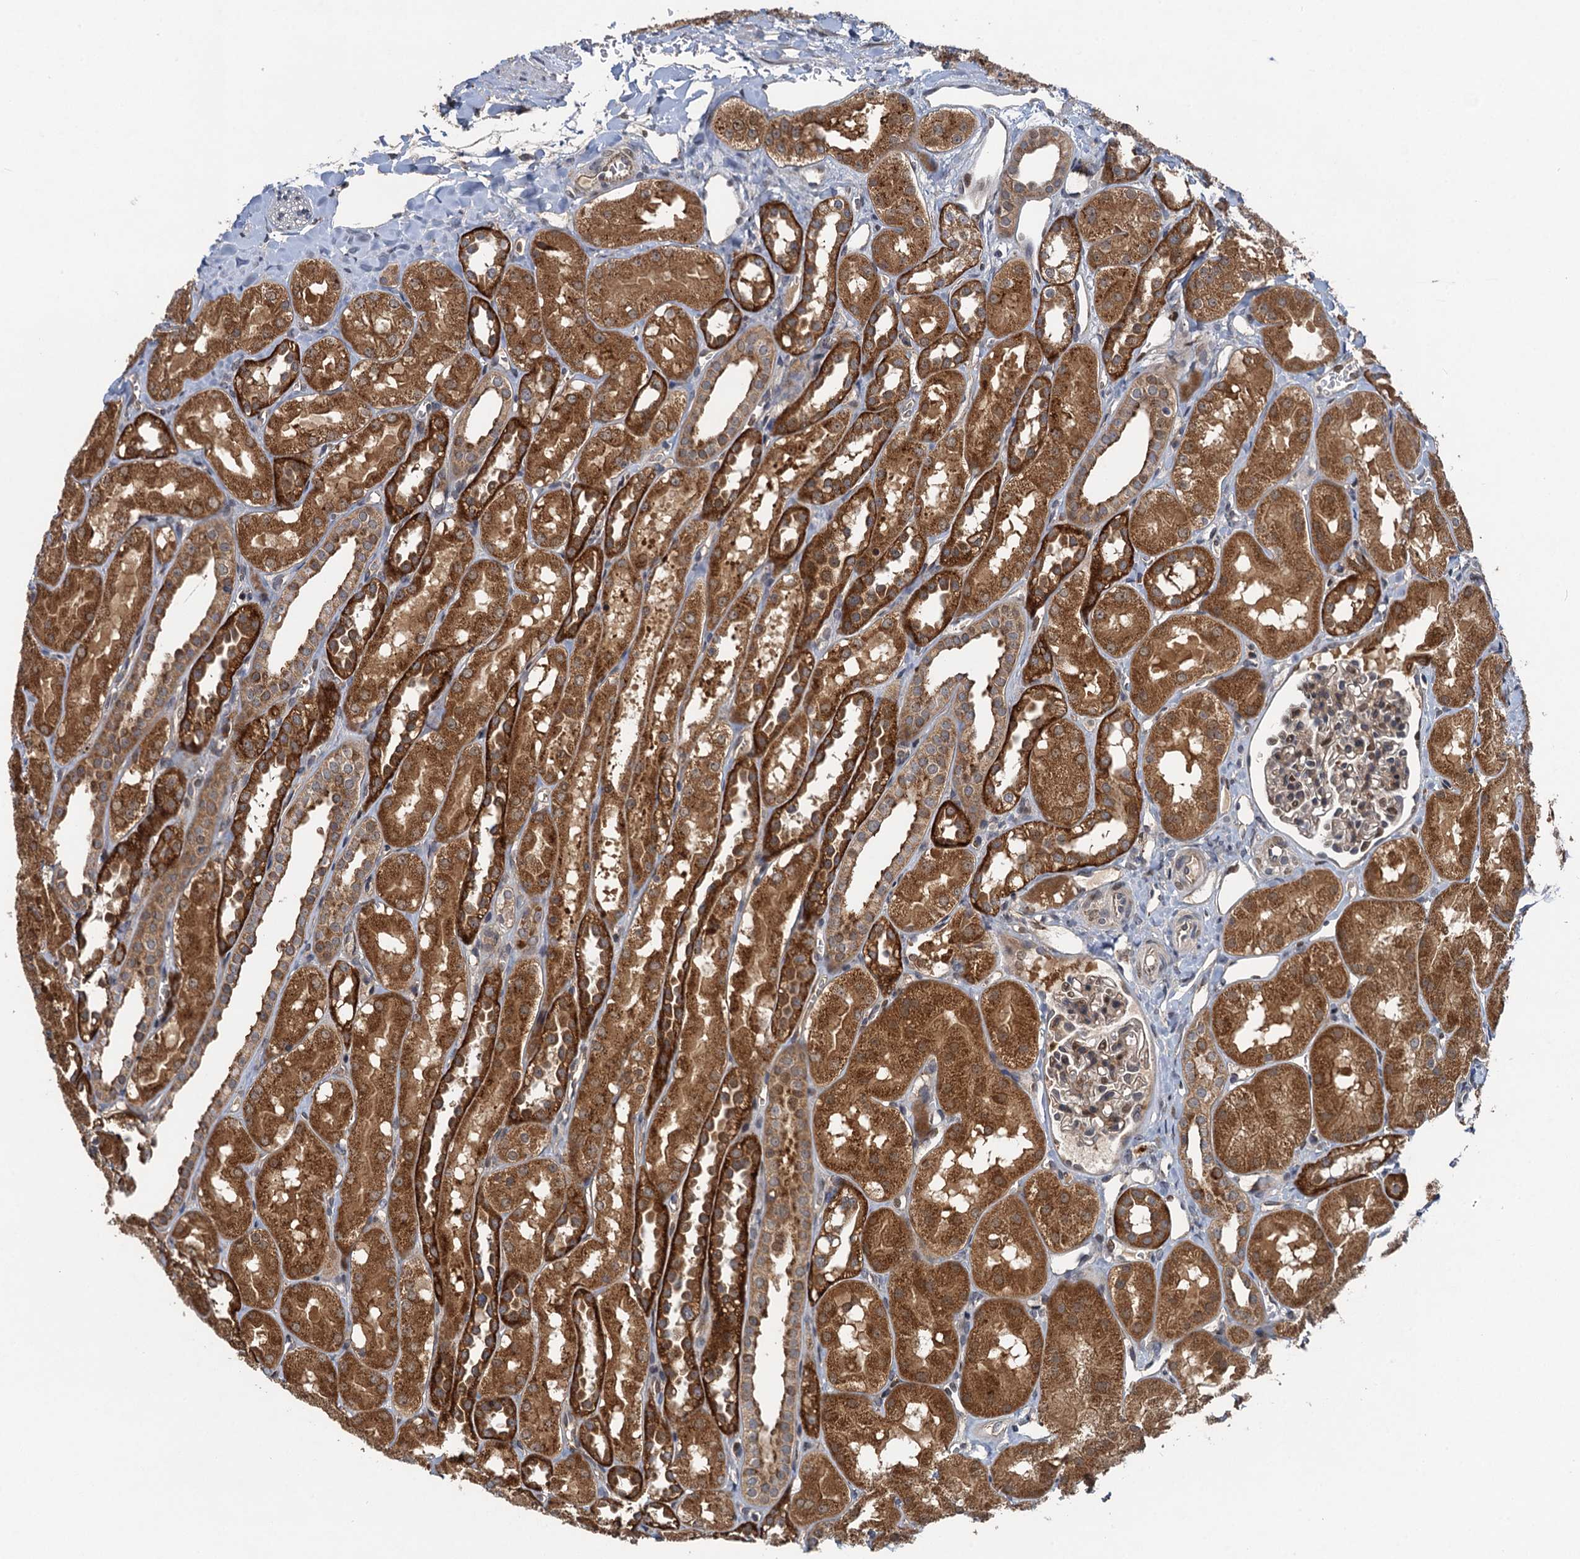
{"staining": {"intensity": "moderate", "quantity": "<25%", "location": "cytoplasmic/membranous"}, "tissue": "kidney", "cell_type": "Cells in glomeruli", "image_type": "normal", "snomed": [{"axis": "morphology", "description": "Normal tissue, NOS"}, {"axis": "topography", "description": "Kidney"}, {"axis": "topography", "description": "Urinary bladder"}], "caption": "Protein expression by IHC reveals moderate cytoplasmic/membranous positivity in about <25% of cells in glomeruli in benign kidney.", "gene": "NLRP10", "patient": {"sex": "male", "age": 16}}